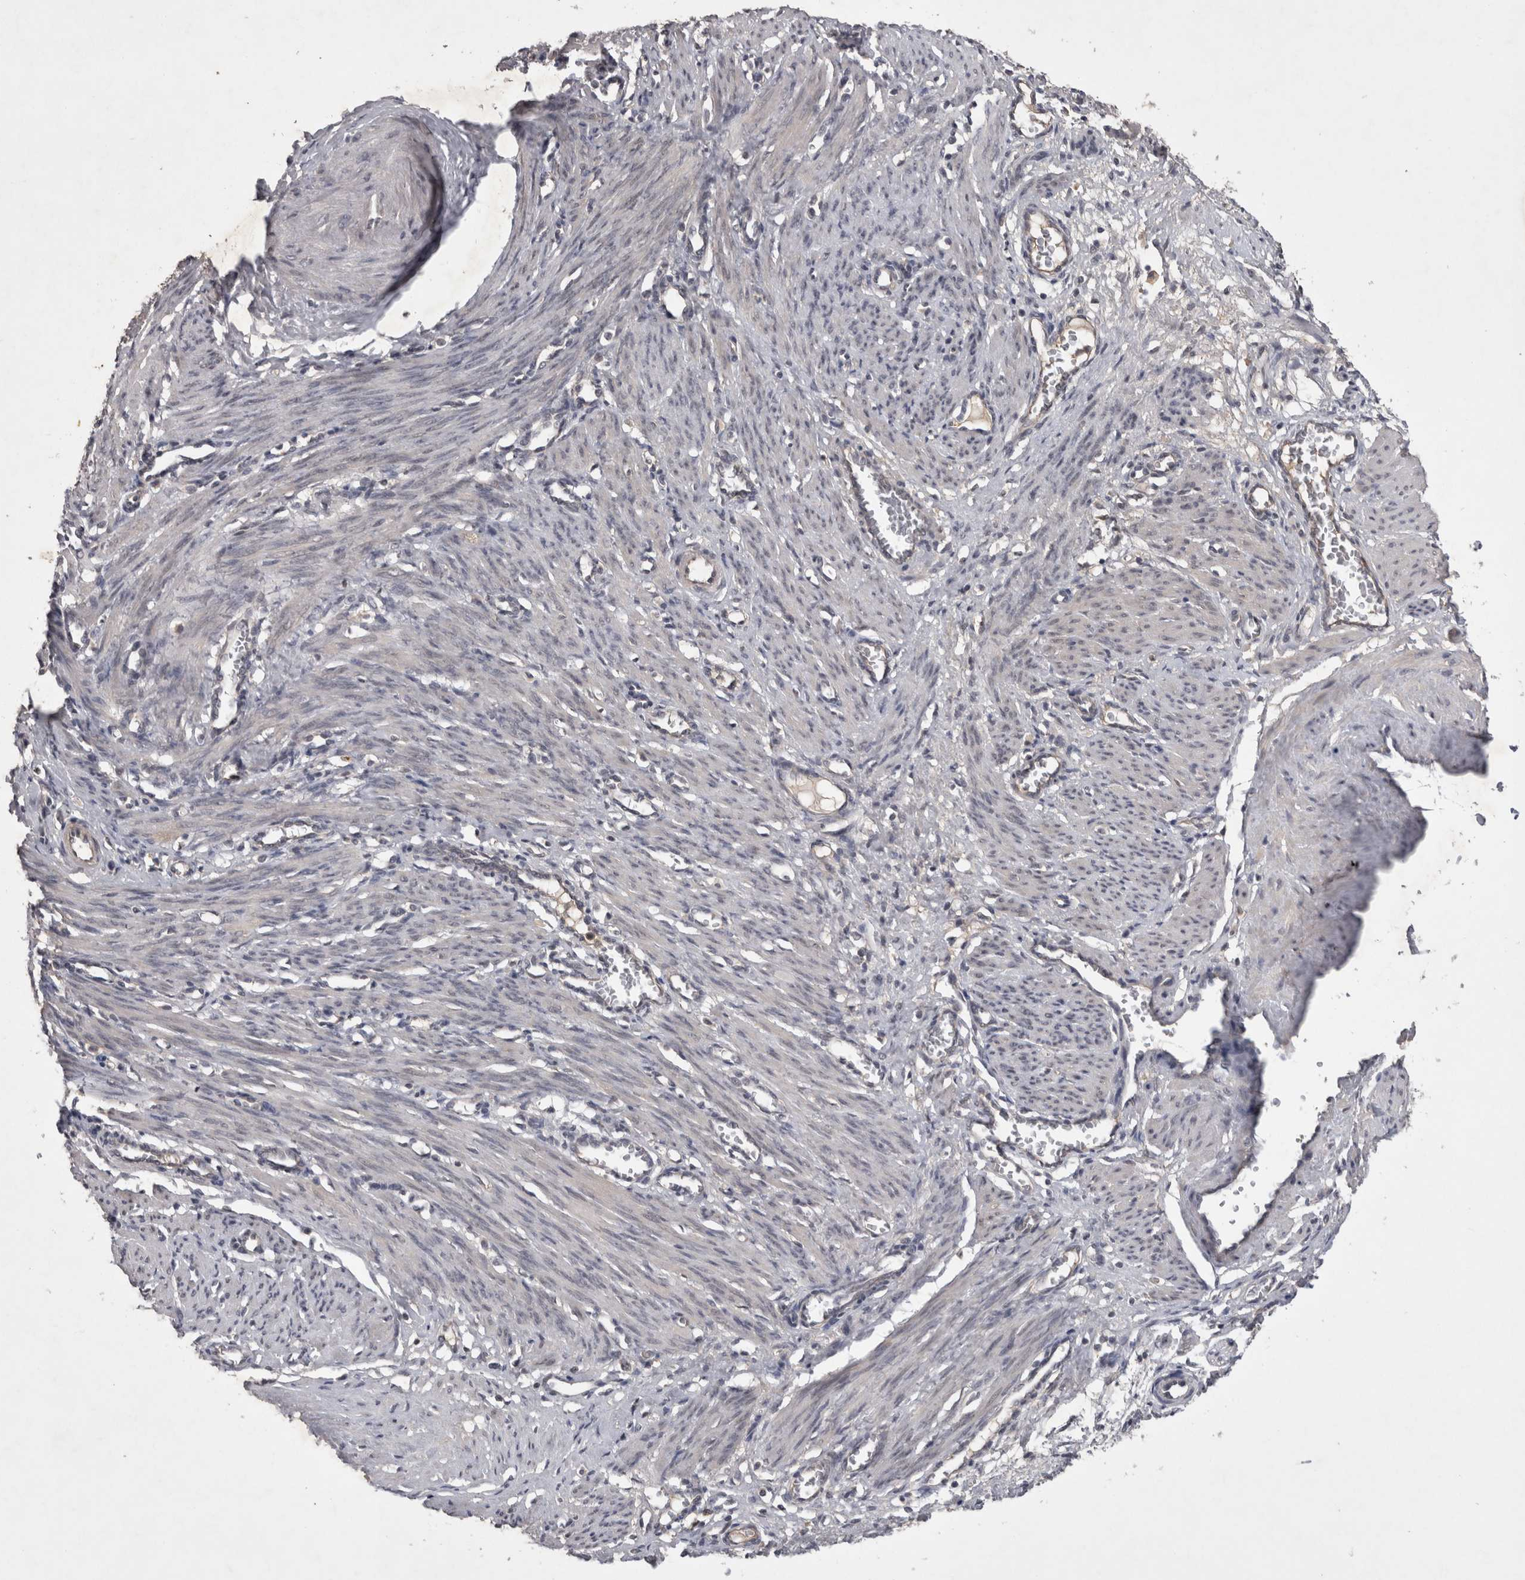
{"staining": {"intensity": "weak", "quantity": "<25%", "location": "cytoplasmic/membranous"}, "tissue": "smooth muscle", "cell_type": "Smooth muscle cells", "image_type": "normal", "snomed": [{"axis": "morphology", "description": "Normal tissue, NOS"}, {"axis": "topography", "description": "Endometrium"}], "caption": "High power microscopy photomicrograph of an immunohistochemistry image of benign smooth muscle, revealing no significant staining in smooth muscle cells. The staining was performed using DAB to visualize the protein expression in brown, while the nuclei were stained in blue with hematoxylin (Magnification: 20x).", "gene": "ZNF114", "patient": {"sex": "female", "age": 33}}